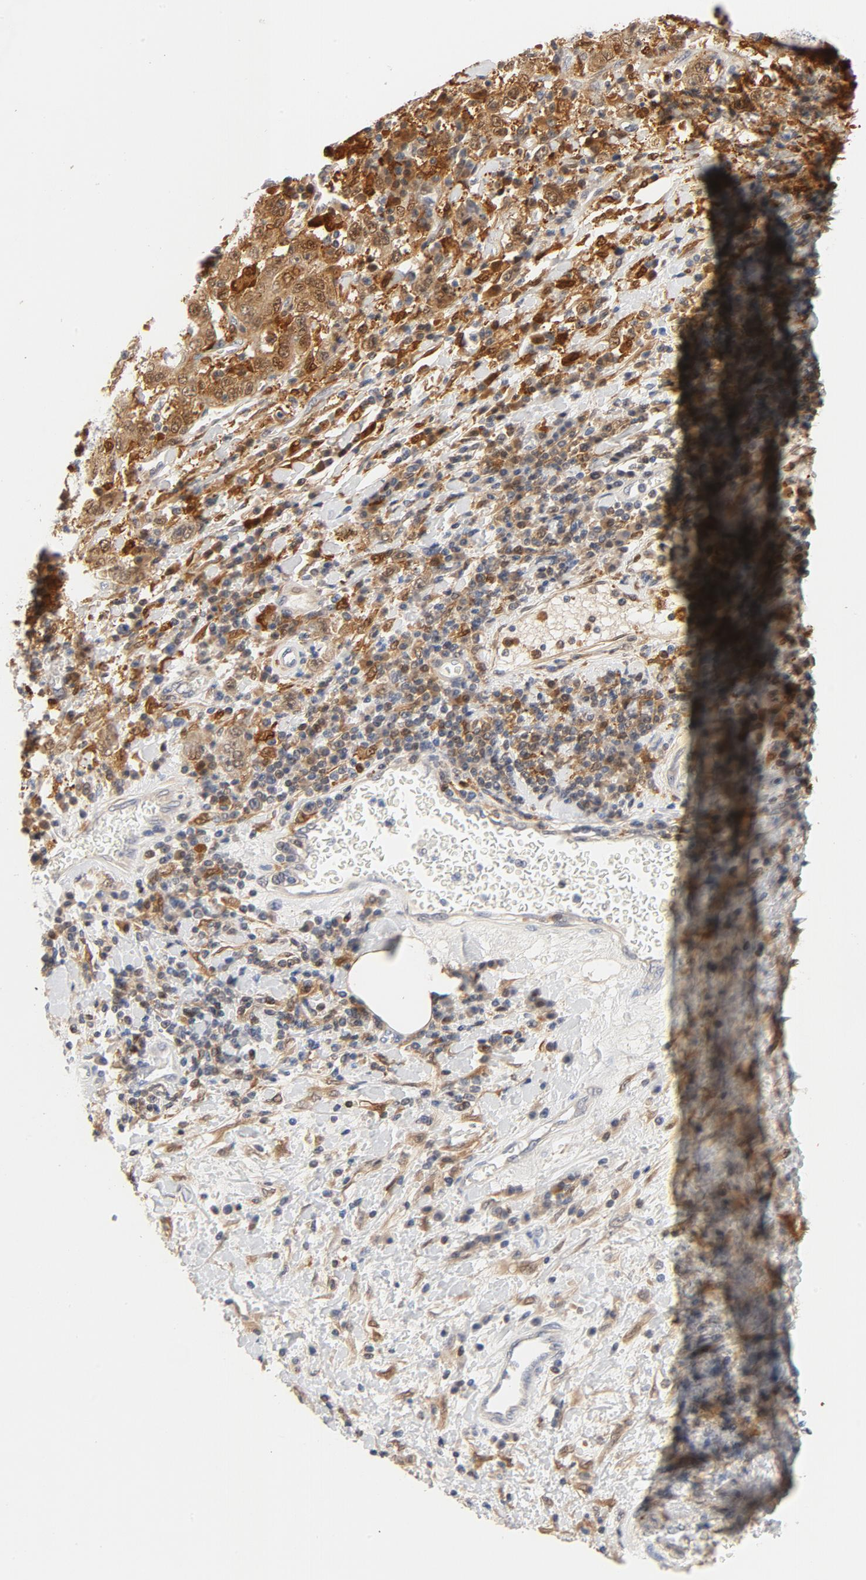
{"staining": {"intensity": "strong", "quantity": ">75%", "location": "cytoplasmic/membranous"}, "tissue": "stomach cancer", "cell_type": "Tumor cells", "image_type": "cancer", "snomed": [{"axis": "morphology", "description": "Normal tissue, NOS"}, {"axis": "morphology", "description": "Adenocarcinoma, NOS"}, {"axis": "topography", "description": "Stomach, upper"}, {"axis": "topography", "description": "Stomach"}], "caption": "An immunohistochemistry (IHC) histopathology image of neoplastic tissue is shown. Protein staining in brown labels strong cytoplasmic/membranous positivity in stomach adenocarcinoma within tumor cells.", "gene": "STAT1", "patient": {"sex": "male", "age": 59}}